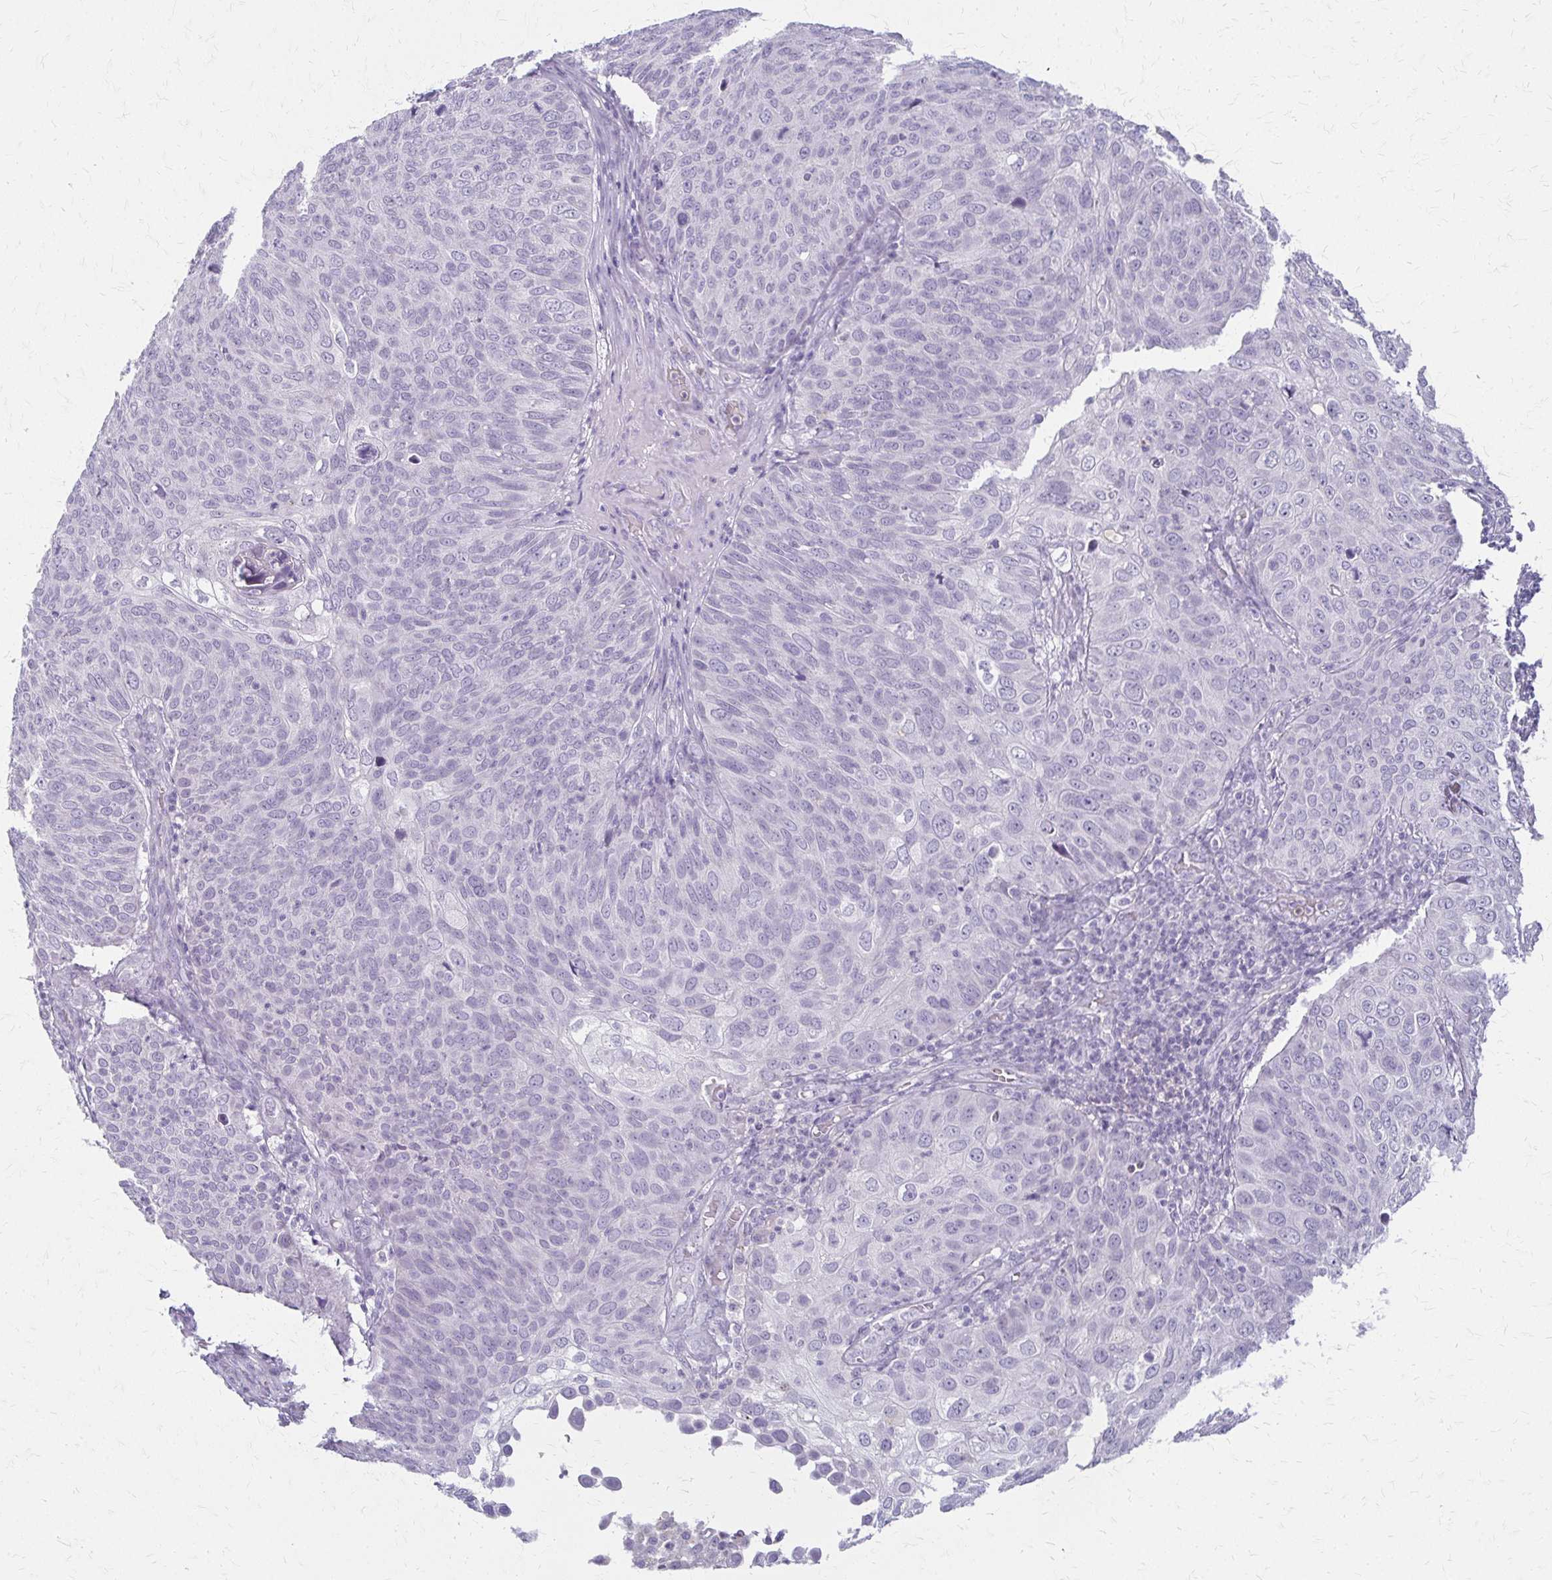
{"staining": {"intensity": "negative", "quantity": "none", "location": "none"}, "tissue": "skin cancer", "cell_type": "Tumor cells", "image_type": "cancer", "snomed": [{"axis": "morphology", "description": "Squamous cell carcinoma, NOS"}, {"axis": "topography", "description": "Skin"}], "caption": "Histopathology image shows no significant protein staining in tumor cells of skin cancer. (Stains: DAB immunohistochemistry with hematoxylin counter stain, Microscopy: brightfield microscopy at high magnification).", "gene": "ACP5", "patient": {"sex": "male", "age": 87}}